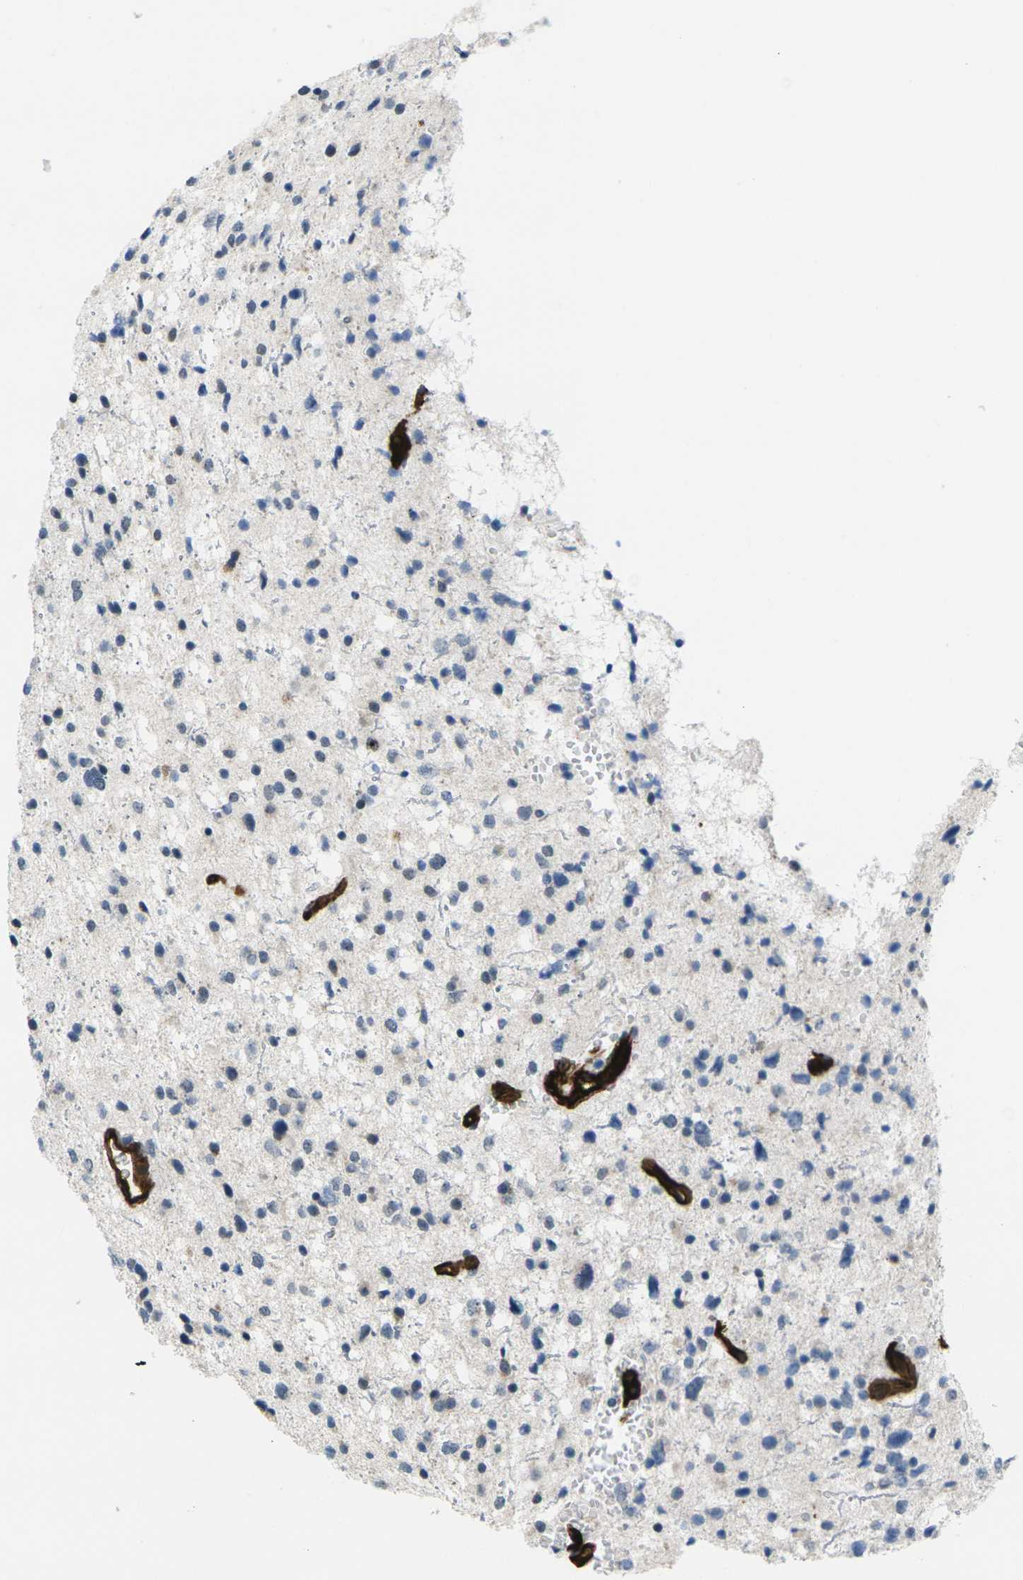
{"staining": {"intensity": "negative", "quantity": "none", "location": "none"}, "tissue": "glioma", "cell_type": "Tumor cells", "image_type": "cancer", "snomed": [{"axis": "morphology", "description": "Glioma, malignant, Low grade"}, {"axis": "topography", "description": "Brain"}], "caption": "A histopathology image of glioma stained for a protein reveals no brown staining in tumor cells.", "gene": "HSPA12B", "patient": {"sex": "female", "age": 37}}